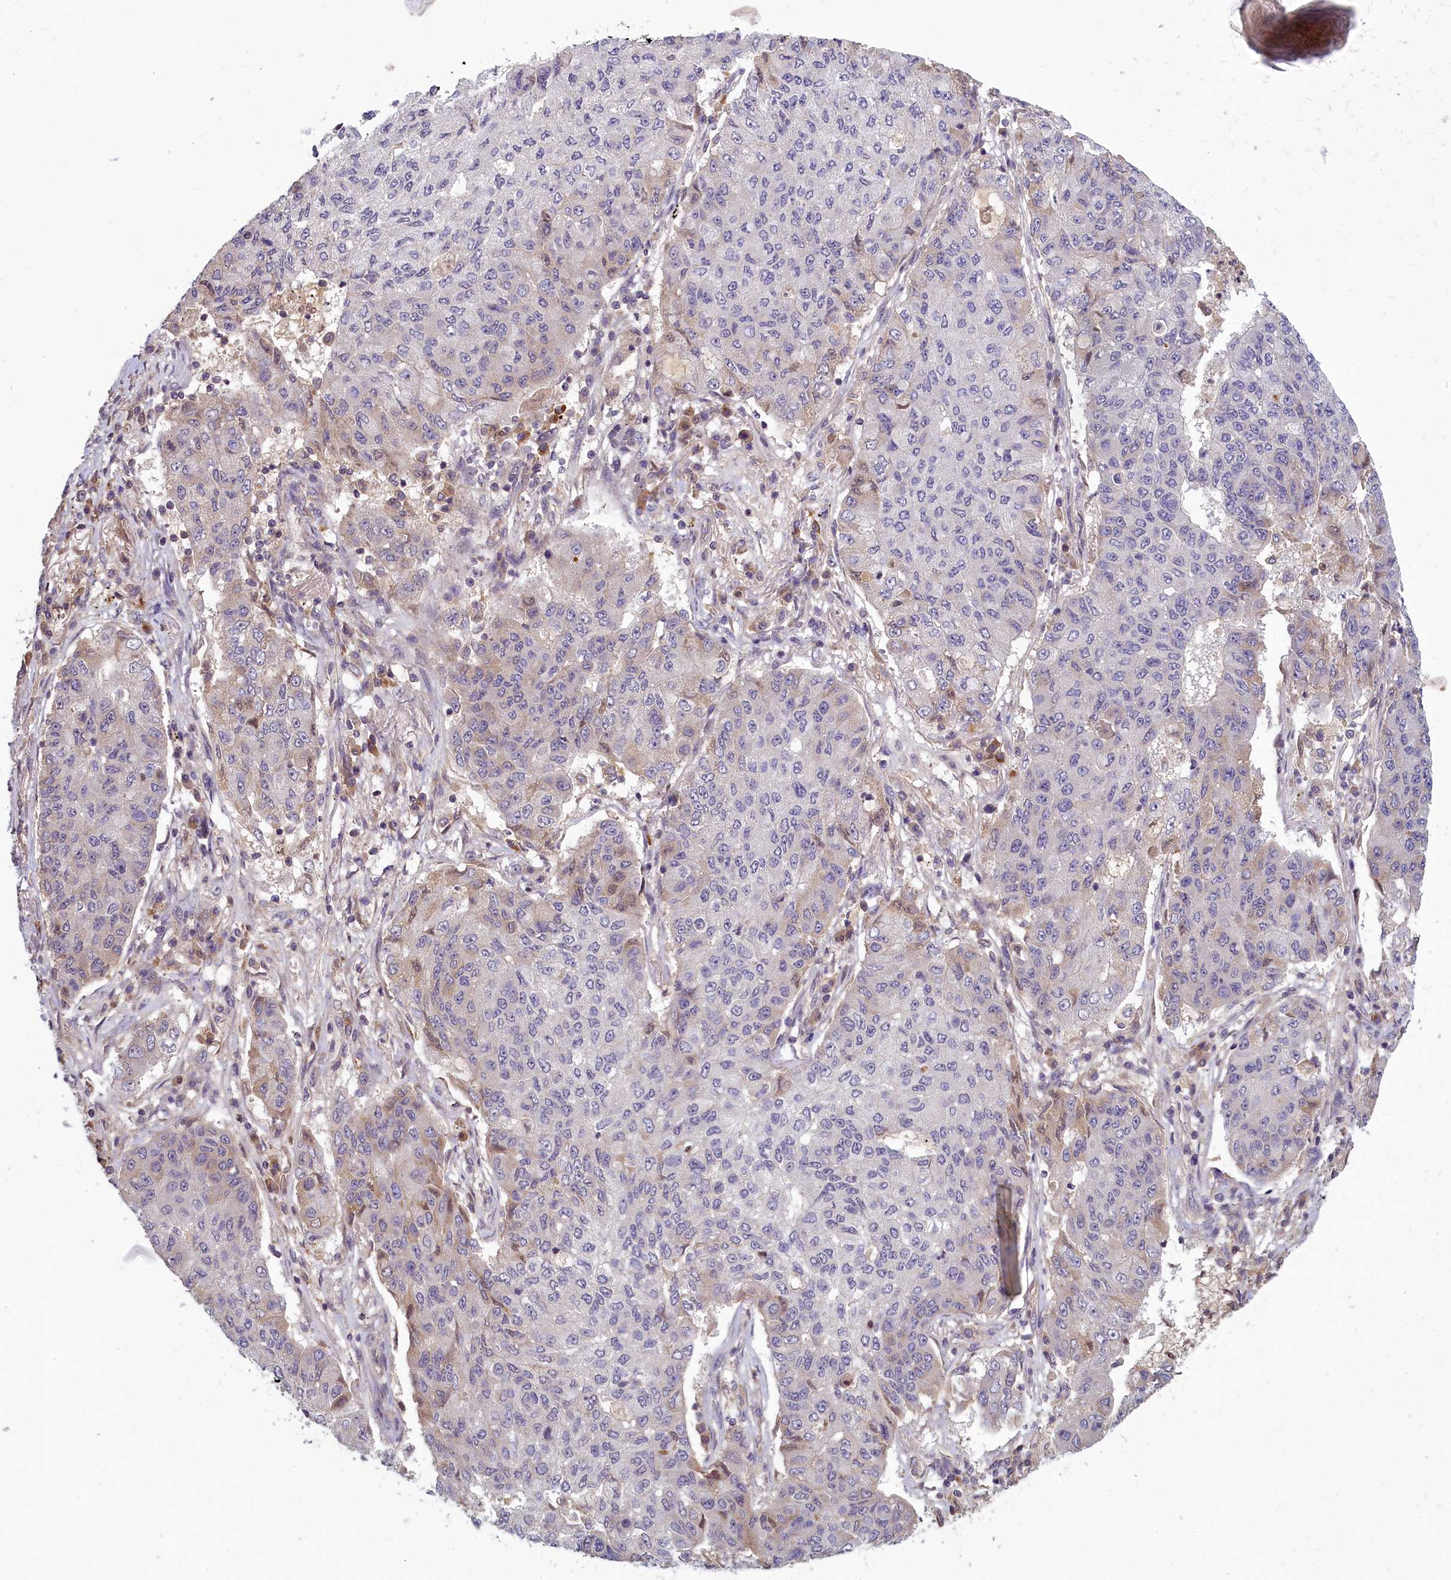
{"staining": {"intensity": "weak", "quantity": "<25%", "location": "cytoplasmic/membranous"}, "tissue": "lung cancer", "cell_type": "Tumor cells", "image_type": "cancer", "snomed": [{"axis": "morphology", "description": "Squamous cell carcinoma, NOS"}, {"axis": "topography", "description": "Lung"}], "caption": "An image of human squamous cell carcinoma (lung) is negative for staining in tumor cells.", "gene": "NUDT6", "patient": {"sex": "male", "age": 74}}